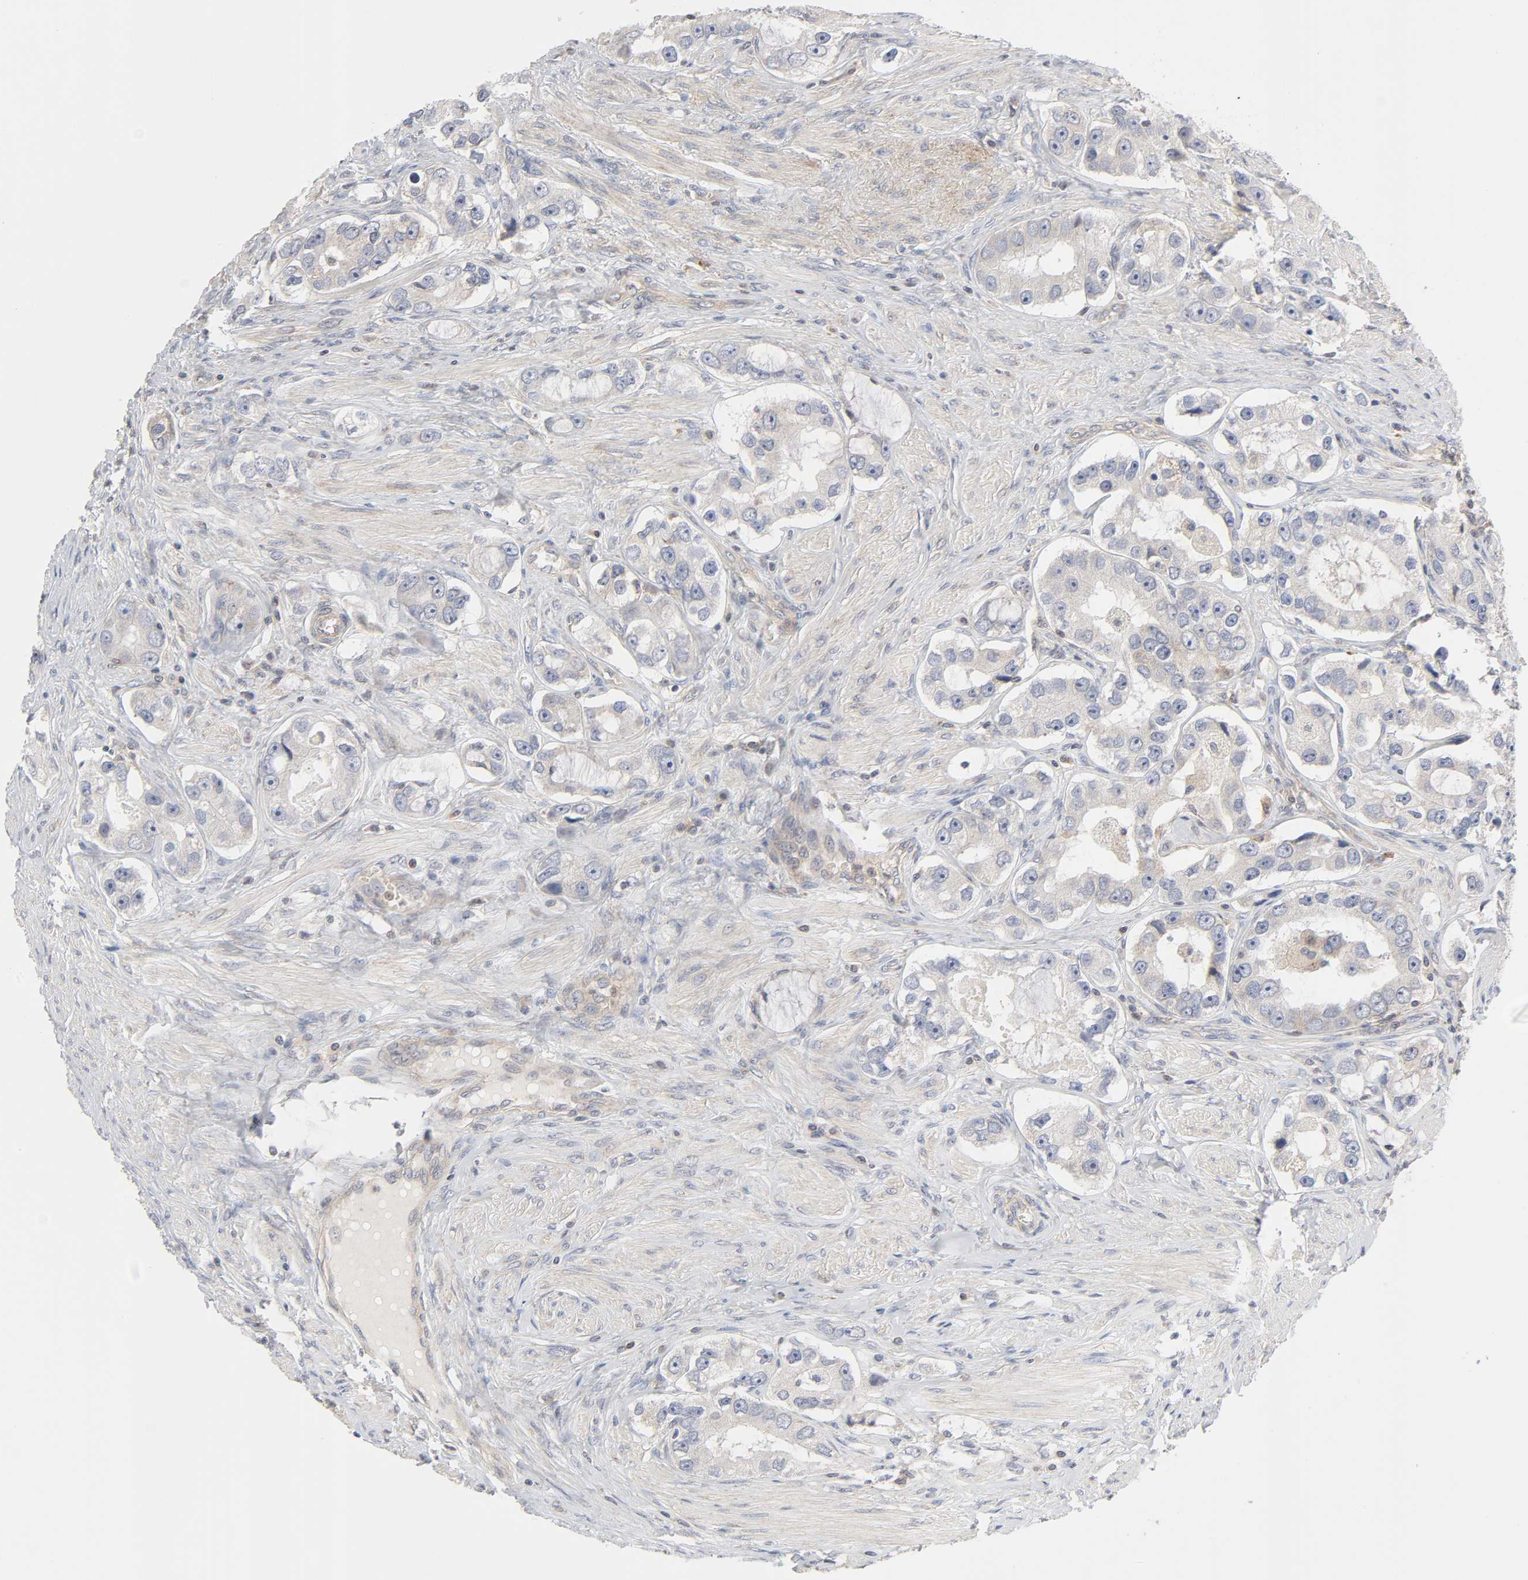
{"staining": {"intensity": "weak", "quantity": "<25%", "location": "cytoplasmic/membranous"}, "tissue": "prostate cancer", "cell_type": "Tumor cells", "image_type": "cancer", "snomed": [{"axis": "morphology", "description": "Adenocarcinoma, High grade"}, {"axis": "topography", "description": "Prostate"}], "caption": "Tumor cells show no significant protein positivity in prostate adenocarcinoma (high-grade).", "gene": "IL4R", "patient": {"sex": "male", "age": 63}}